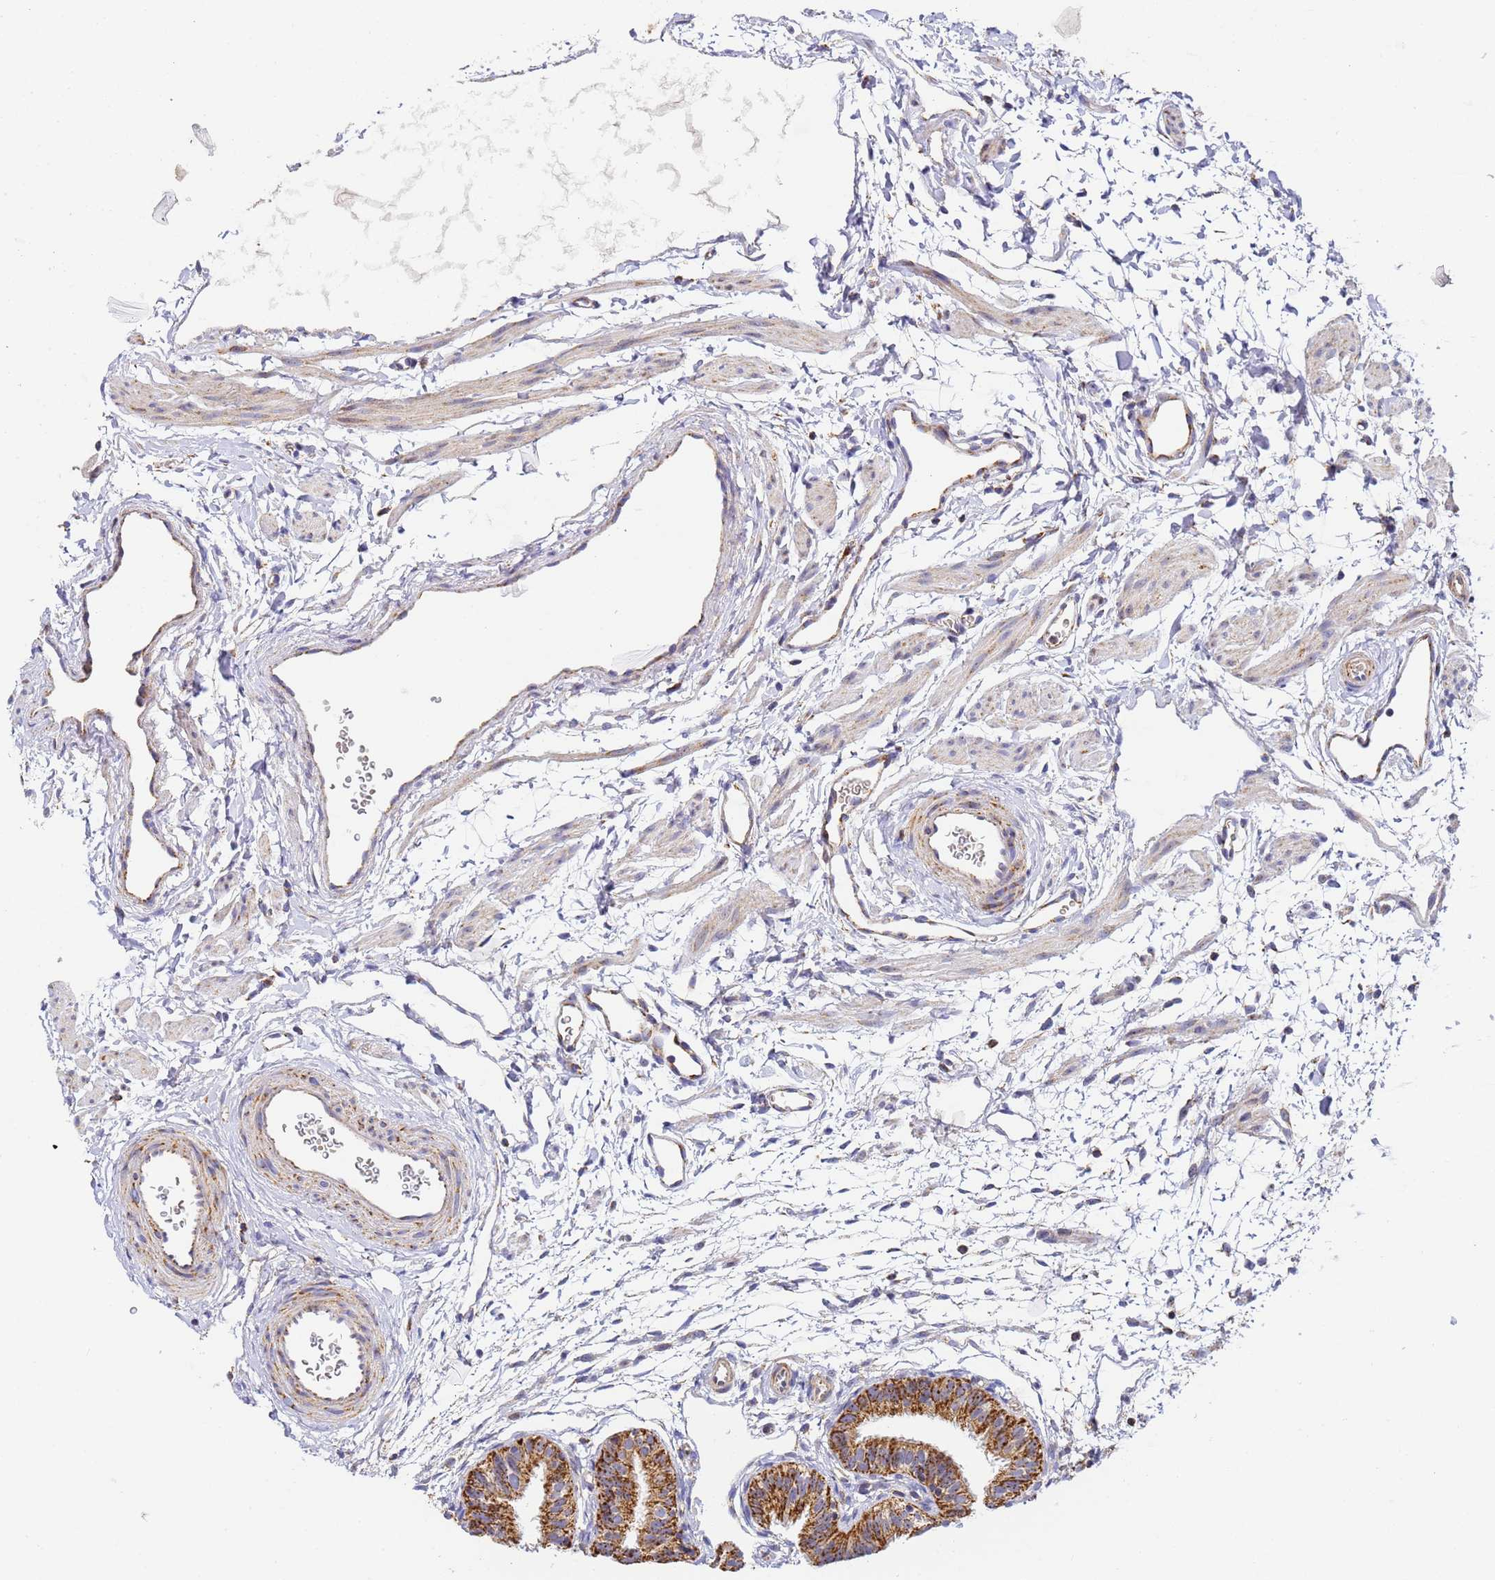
{"staining": {"intensity": "strong", "quantity": ">75%", "location": "cytoplasmic/membranous"}, "tissue": "fallopian tube", "cell_type": "Glandular cells", "image_type": "normal", "snomed": [{"axis": "morphology", "description": "Normal tissue, NOS"}, {"axis": "topography", "description": "Fallopian tube"}], "caption": "The immunohistochemical stain labels strong cytoplasmic/membranous expression in glandular cells of normal fallopian tube. (DAB IHC with brightfield microscopy, high magnification).", "gene": "FRG2B", "patient": {"sex": "female", "age": 35}}